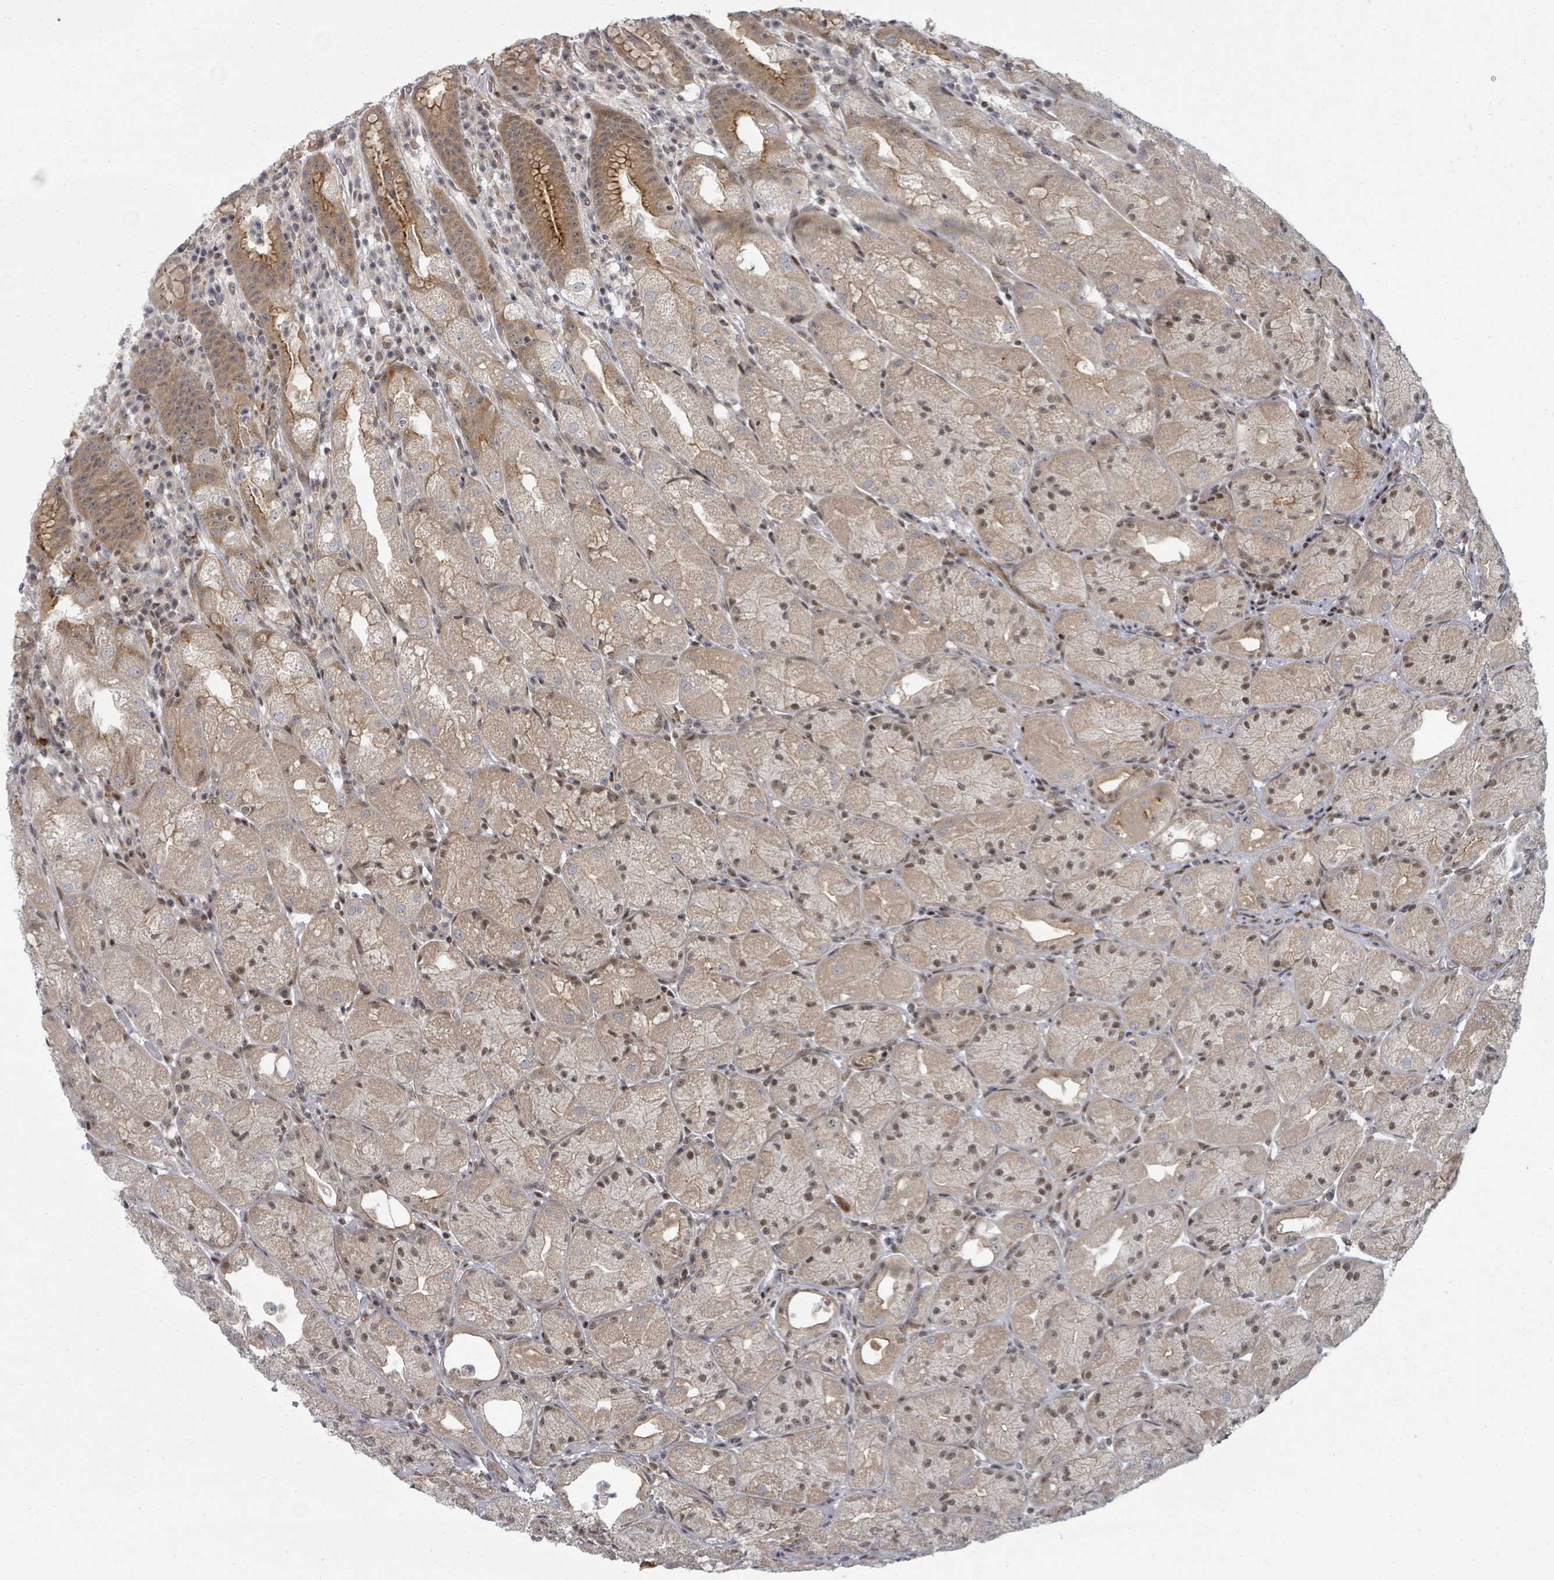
{"staining": {"intensity": "moderate", "quantity": "25%-75%", "location": "cytoplasmic/membranous"}, "tissue": "stomach", "cell_type": "Glandular cells", "image_type": "normal", "snomed": [{"axis": "morphology", "description": "Normal tissue, NOS"}, {"axis": "topography", "description": "Stomach, upper"}], "caption": "Immunohistochemistry staining of unremarkable stomach, which demonstrates medium levels of moderate cytoplasmic/membranous staining in approximately 25%-75% of glandular cells indicating moderate cytoplasmic/membranous protein staining. The staining was performed using DAB (brown) for protein detection and nuclei were counterstained in hematoxylin (blue).", "gene": "PSMG2", "patient": {"sex": "male", "age": 52}}